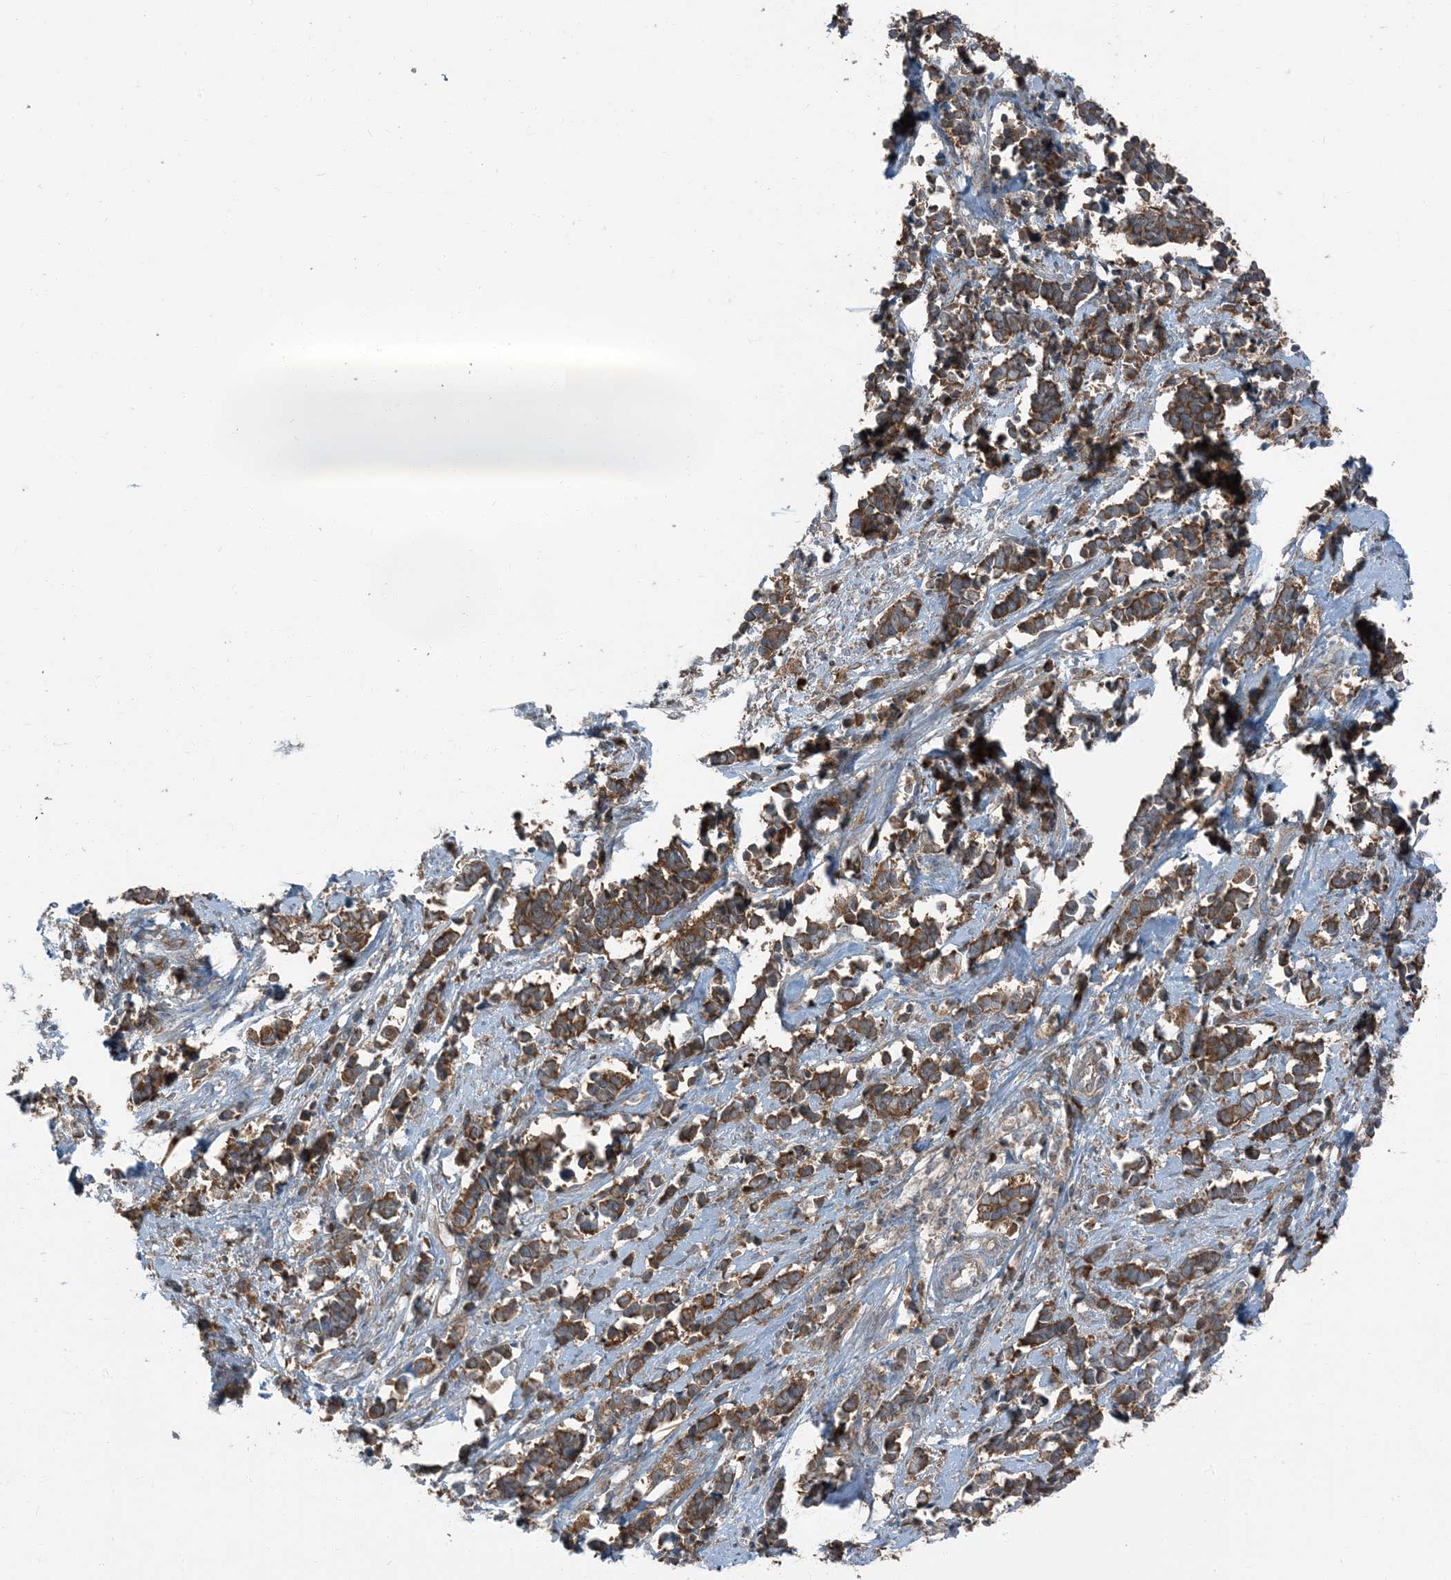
{"staining": {"intensity": "moderate", "quantity": ">75%", "location": "cytoplasmic/membranous"}, "tissue": "cervical cancer", "cell_type": "Tumor cells", "image_type": "cancer", "snomed": [{"axis": "morphology", "description": "Normal tissue, NOS"}, {"axis": "morphology", "description": "Squamous cell carcinoma, NOS"}, {"axis": "topography", "description": "Cervix"}], "caption": "Cervical cancer stained with a brown dye demonstrates moderate cytoplasmic/membranous positive expression in about >75% of tumor cells.", "gene": "RAB3GAP1", "patient": {"sex": "female", "age": 35}}